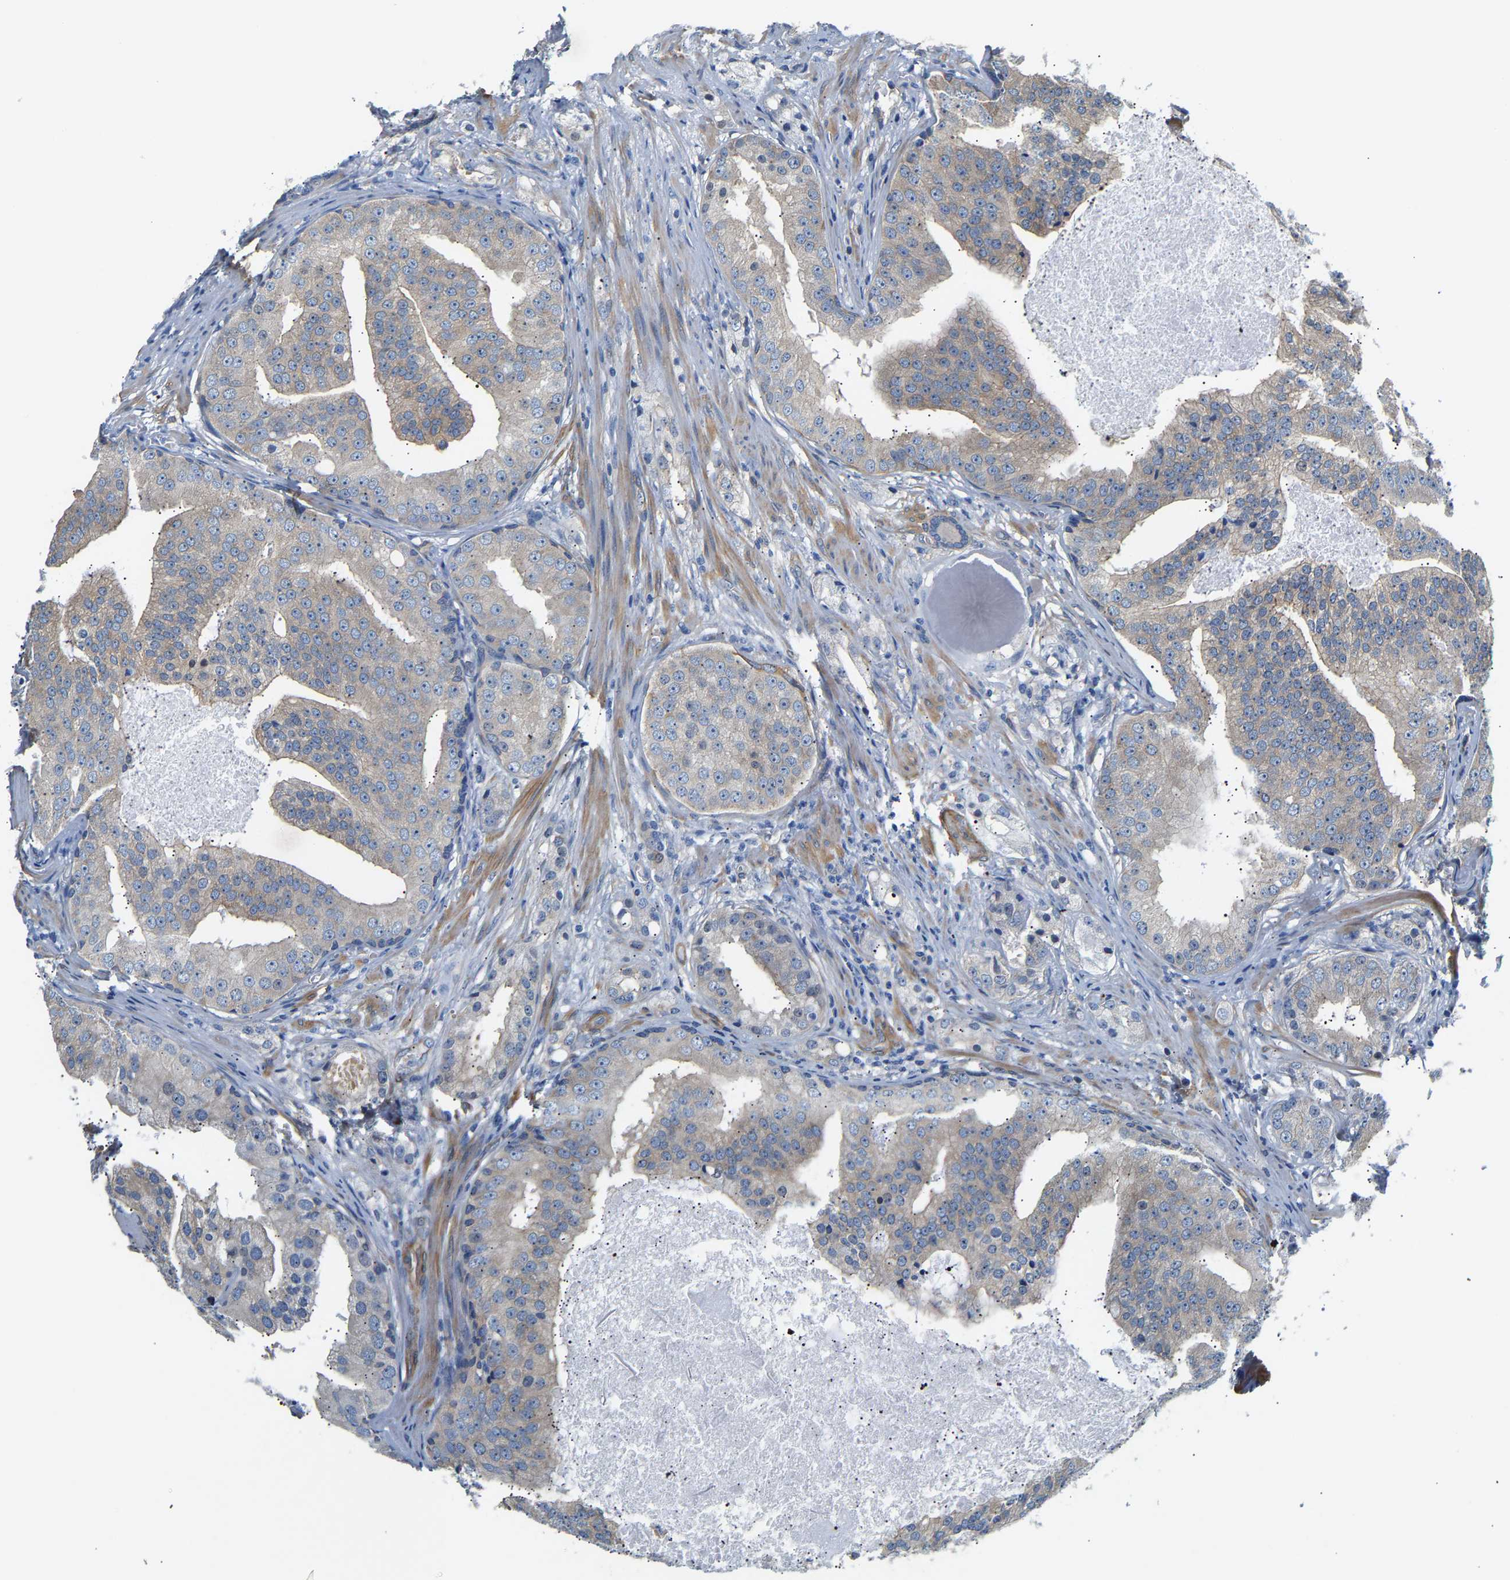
{"staining": {"intensity": "negative", "quantity": "none", "location": "none"}, "tissue": "prostate cancer", "cell_type": "Tumor cells", "image_type": "cancer", "snomed": [{"axis": "morphology", "description": "Adenocarcinoma, High grade"}, {"axis": "topography", "description": "Prostate"}], "caption": "Human prostate cancer (high-grade adenocarcinoma) stained for a protein using immunohistochemistry displays no positivity in tumor cells.", "gene": "PAWR", "patient": {"sex": "male", "age": 68}}